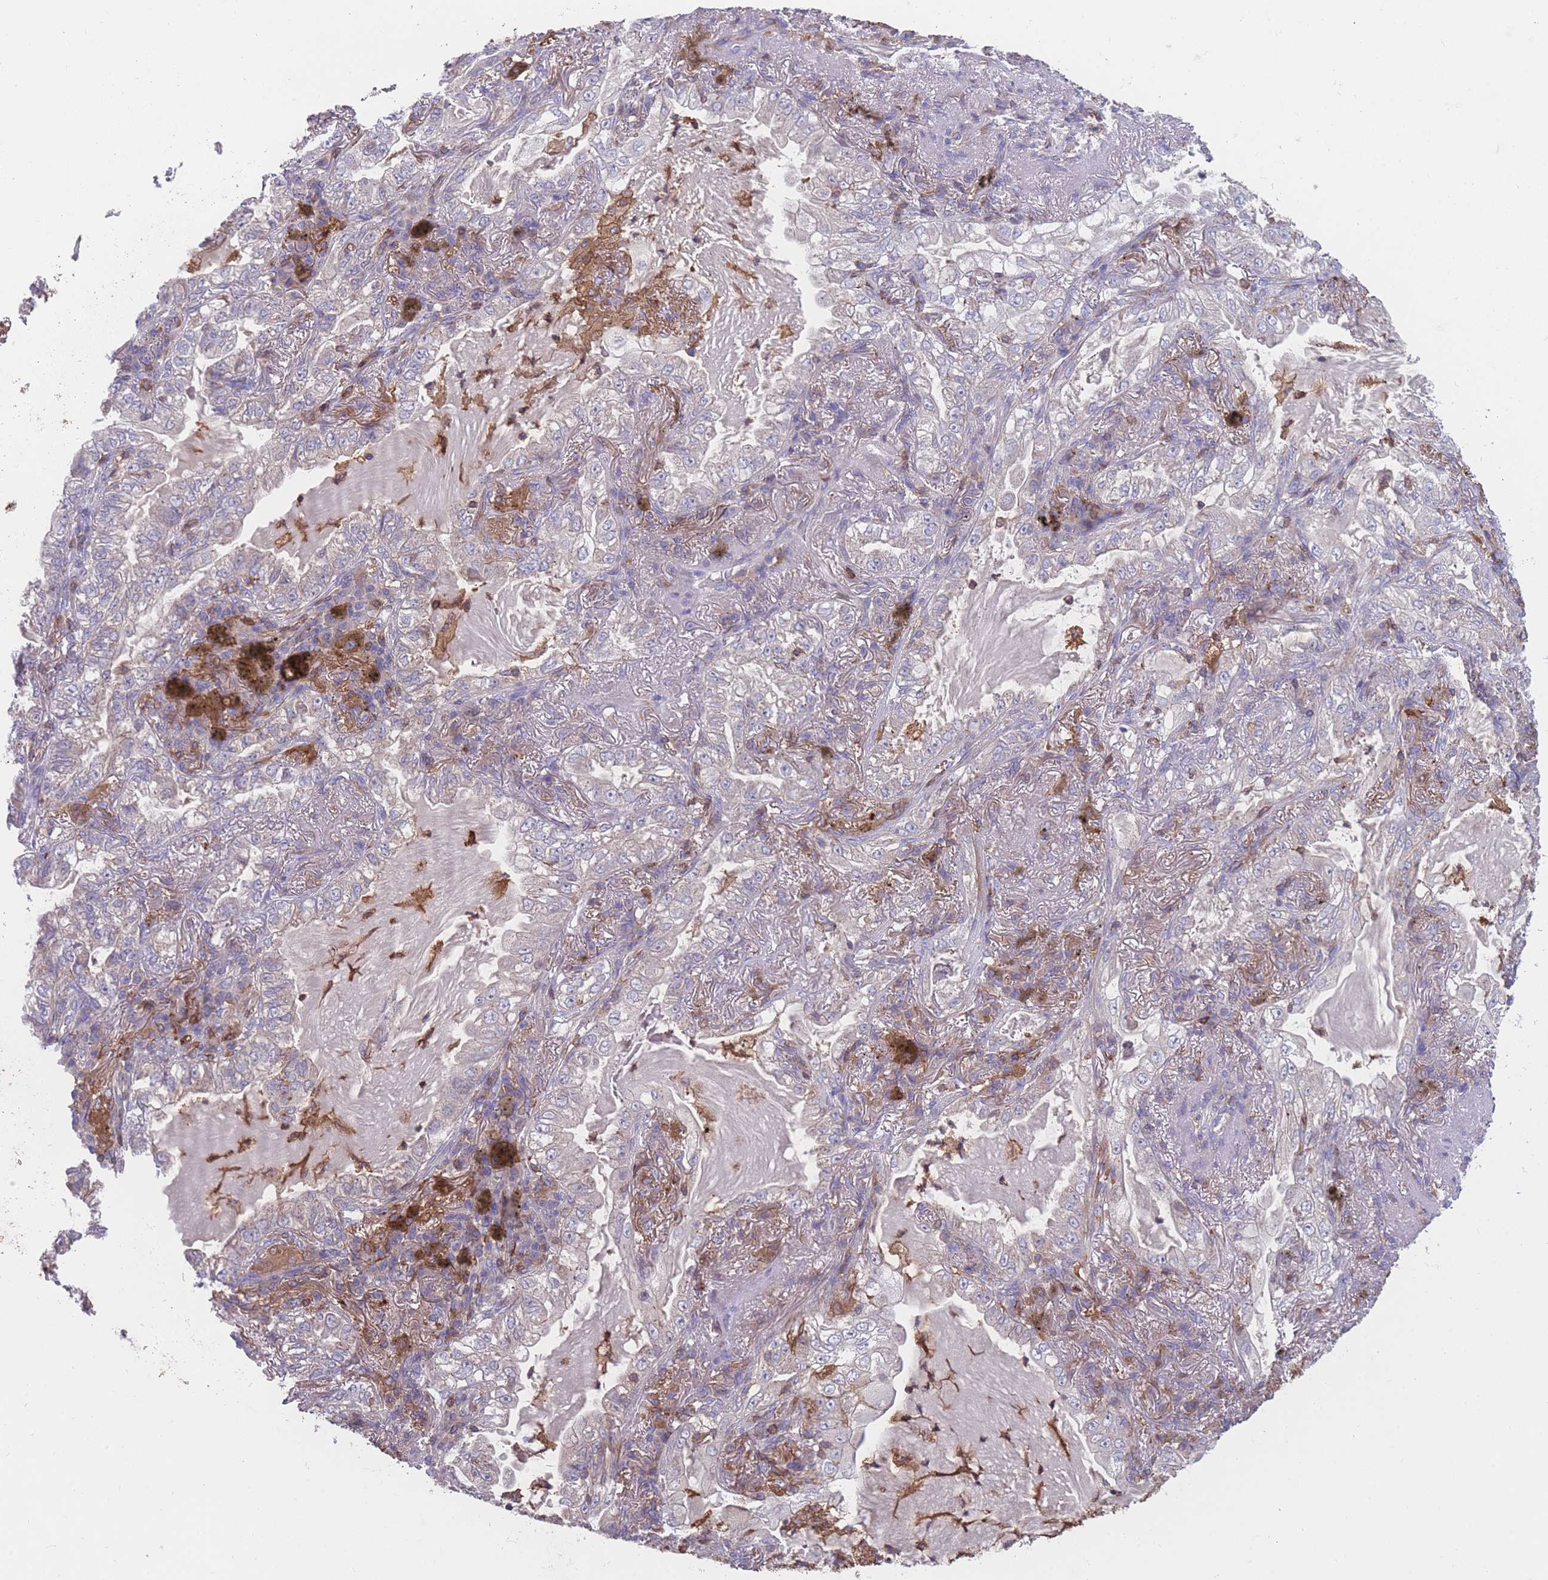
{"staining": {"intensity": "negative", "quantity": "none", "location": "none"}, "tissue": "lung cancer", "cell_type": "Tumor cells", "image_type": "cancer", "snomed": [{"axis": "morphology", "description": "Adenocarcinoma, NOS"}, {"axis": "topography", "description": "Lung"}], "caption": "An immunohistochemistry histopathology image of adenocarcinoma (lung) is shown. There is no staining in tumor cells of adenocarcinoma (lung).", "gene": "CD33", "patient": {"sex": "female", "age": 73}}